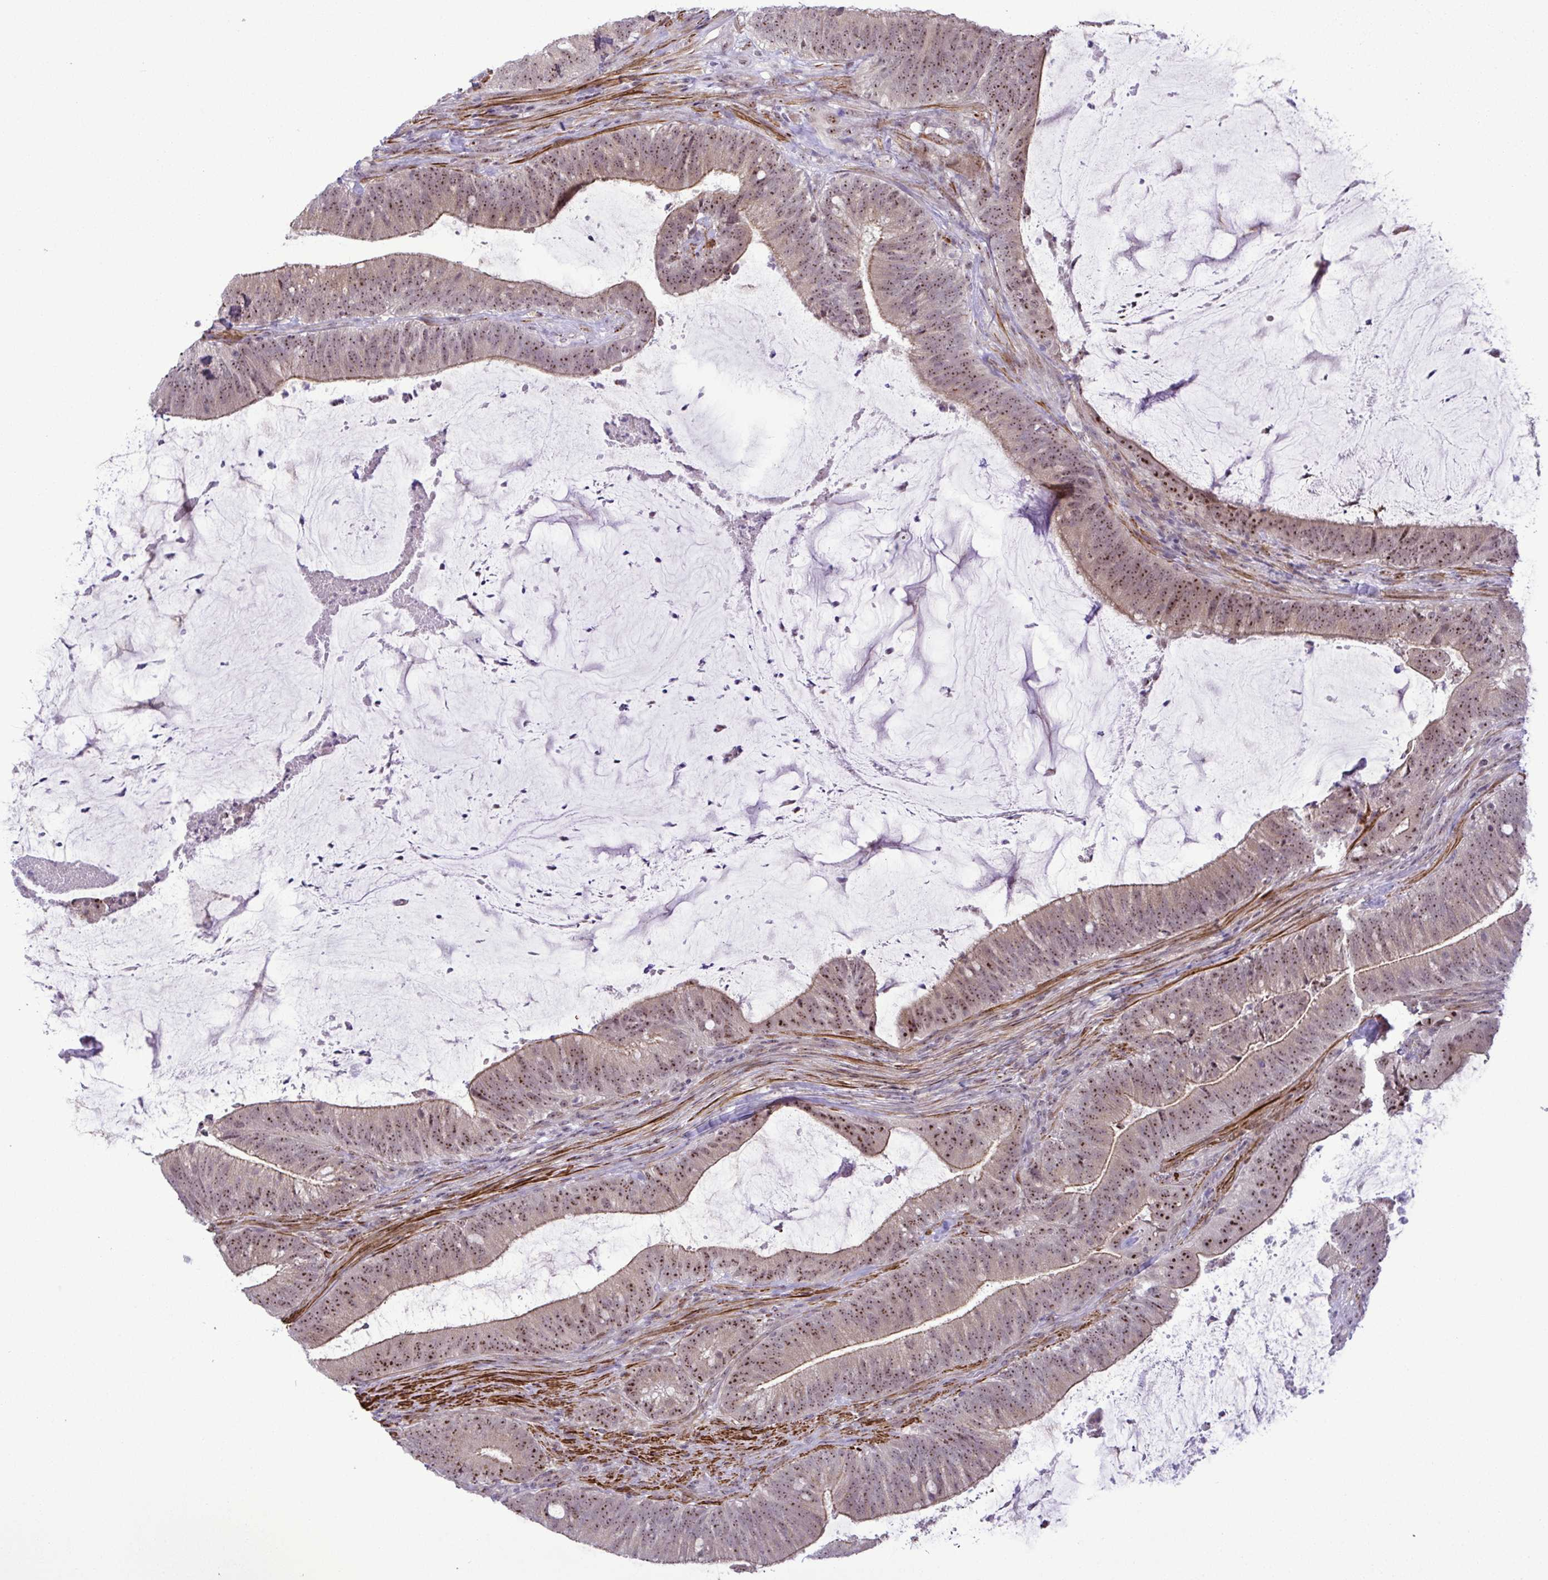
{"staining": {"intensity": "moderate", "quantity": ">75%", "location": "cytoplasmic/membranous,nuclear"}, "tissue": "colorectal cancer", "cell_type": "Tumor cells", "image_type": "cancer", "snomed": [{"axis": "morphology", "description": "Adenocarcinoma, NOS"}, {"axis": "topography", "description": "Colon"}], "caption": "About >75% of tumor cells in human colorectal cancer display moderate cytoplasmic/membranous and nuclear protein positivity as visualized by brown immunohistochemical staining.", "gene": "RSL24D1", "patient": {"sex": "female", "age": 43}}